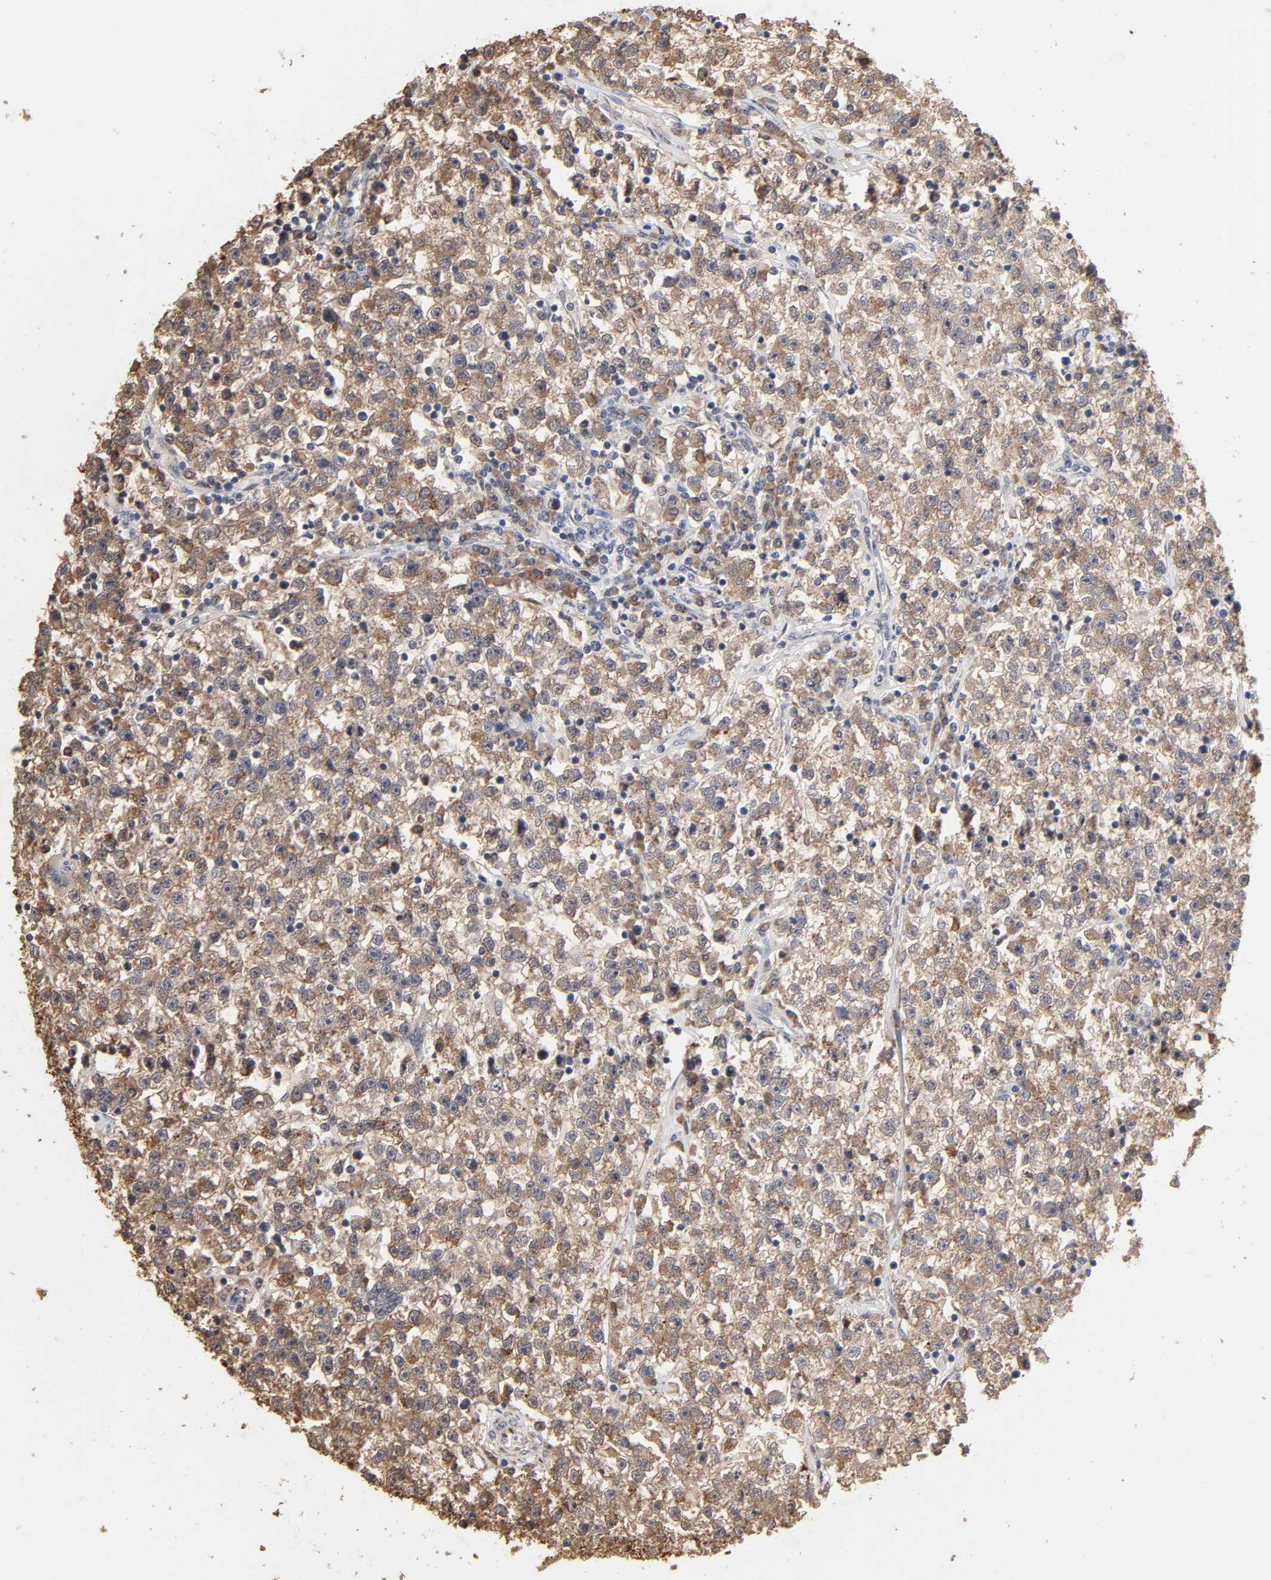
{"staining": {"intensity": "strong", "quantity": ">75%", "location": "cytoplasmic/membranous"}, "tissue": "testis cancer", "cell_type": "Tumor cells", "image_type": "cancer", "snomed": [{"axis": "morphology", "description": "Seminoma, NOS"}, {"axis": "topography", "description": "Testis"}], "caption": "DAB immunohistochemical staining of human testis seminoma reveals strong cytoplasmic/membranous protein expression in about >75% of tumor cells. (brown staining indicates protein expression, while blue staining denotes nuclei).", "gene": "CYCS", "patient": {"sex": "male", "age": 22}}